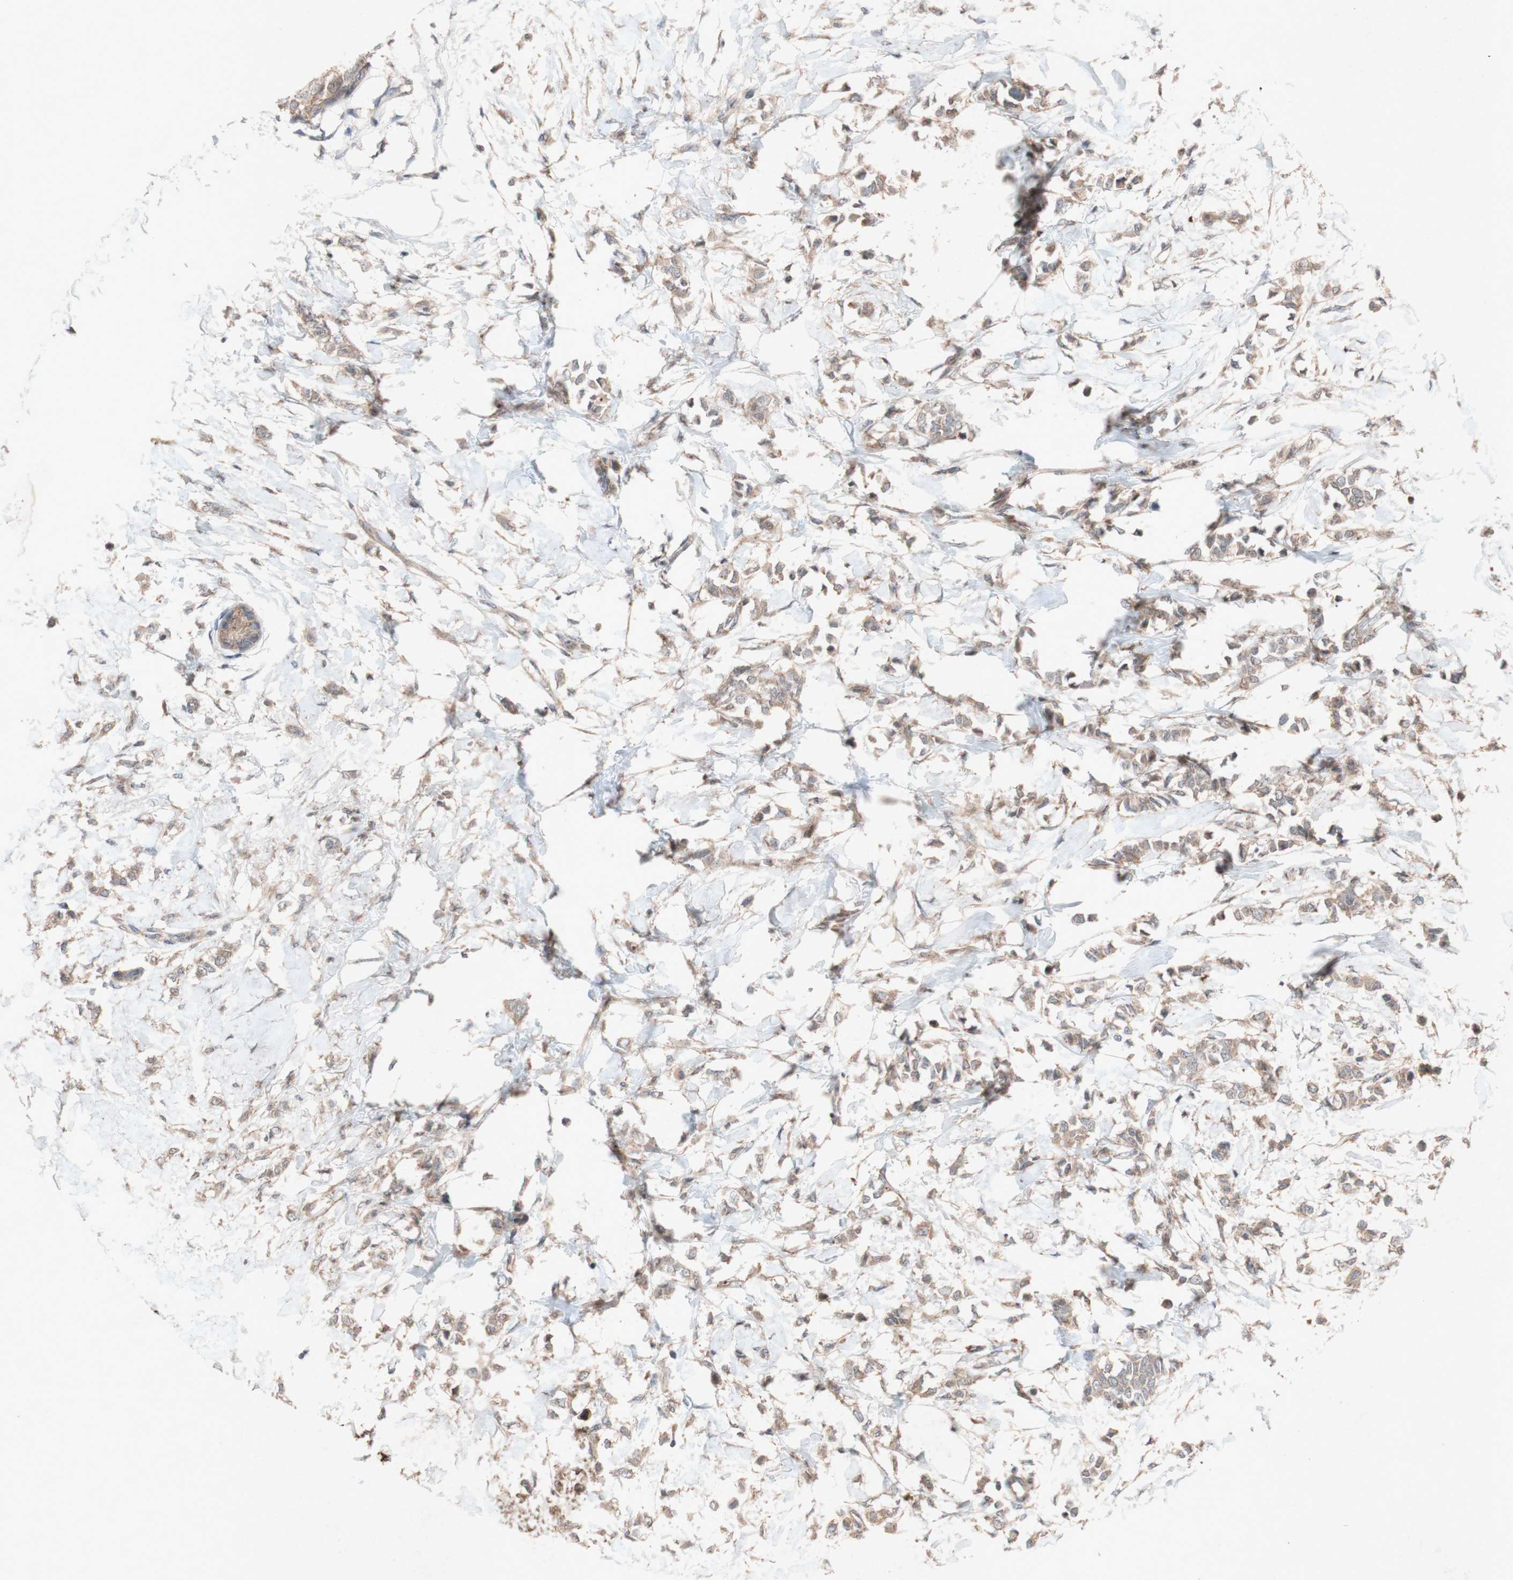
{"staining": {"intensity": "weak", "quantity": ">75%", "location": "cytoplasmic/membranous"}, "tissue": "breast cancer", "cell_type": "Tumor cells", "image_type": "cancer", "snomed": [{"axis": "morphology", "description": "Lobular carcinoma, in situ"}, {"axis": "morphology", "description": "Lobular carcinoma"}, {"axis": "topography", "description": "Breast"}], "caption": "Immunohistochemistry (IHC) staining of breast cancer, which displays low levels of weak cytoplasmic/membranous positivity in about >75% of tumor cells indicating weak cytoplasmic/membranous protein staining. The staining was performed using DAB (3,3'-diaminobenzidine) (brown) for protein detection and nuclei were counterstained in hematoxylin (blue).", "gene": "ATP6V1F", "patient": {"sex": "female", "age": 41}}